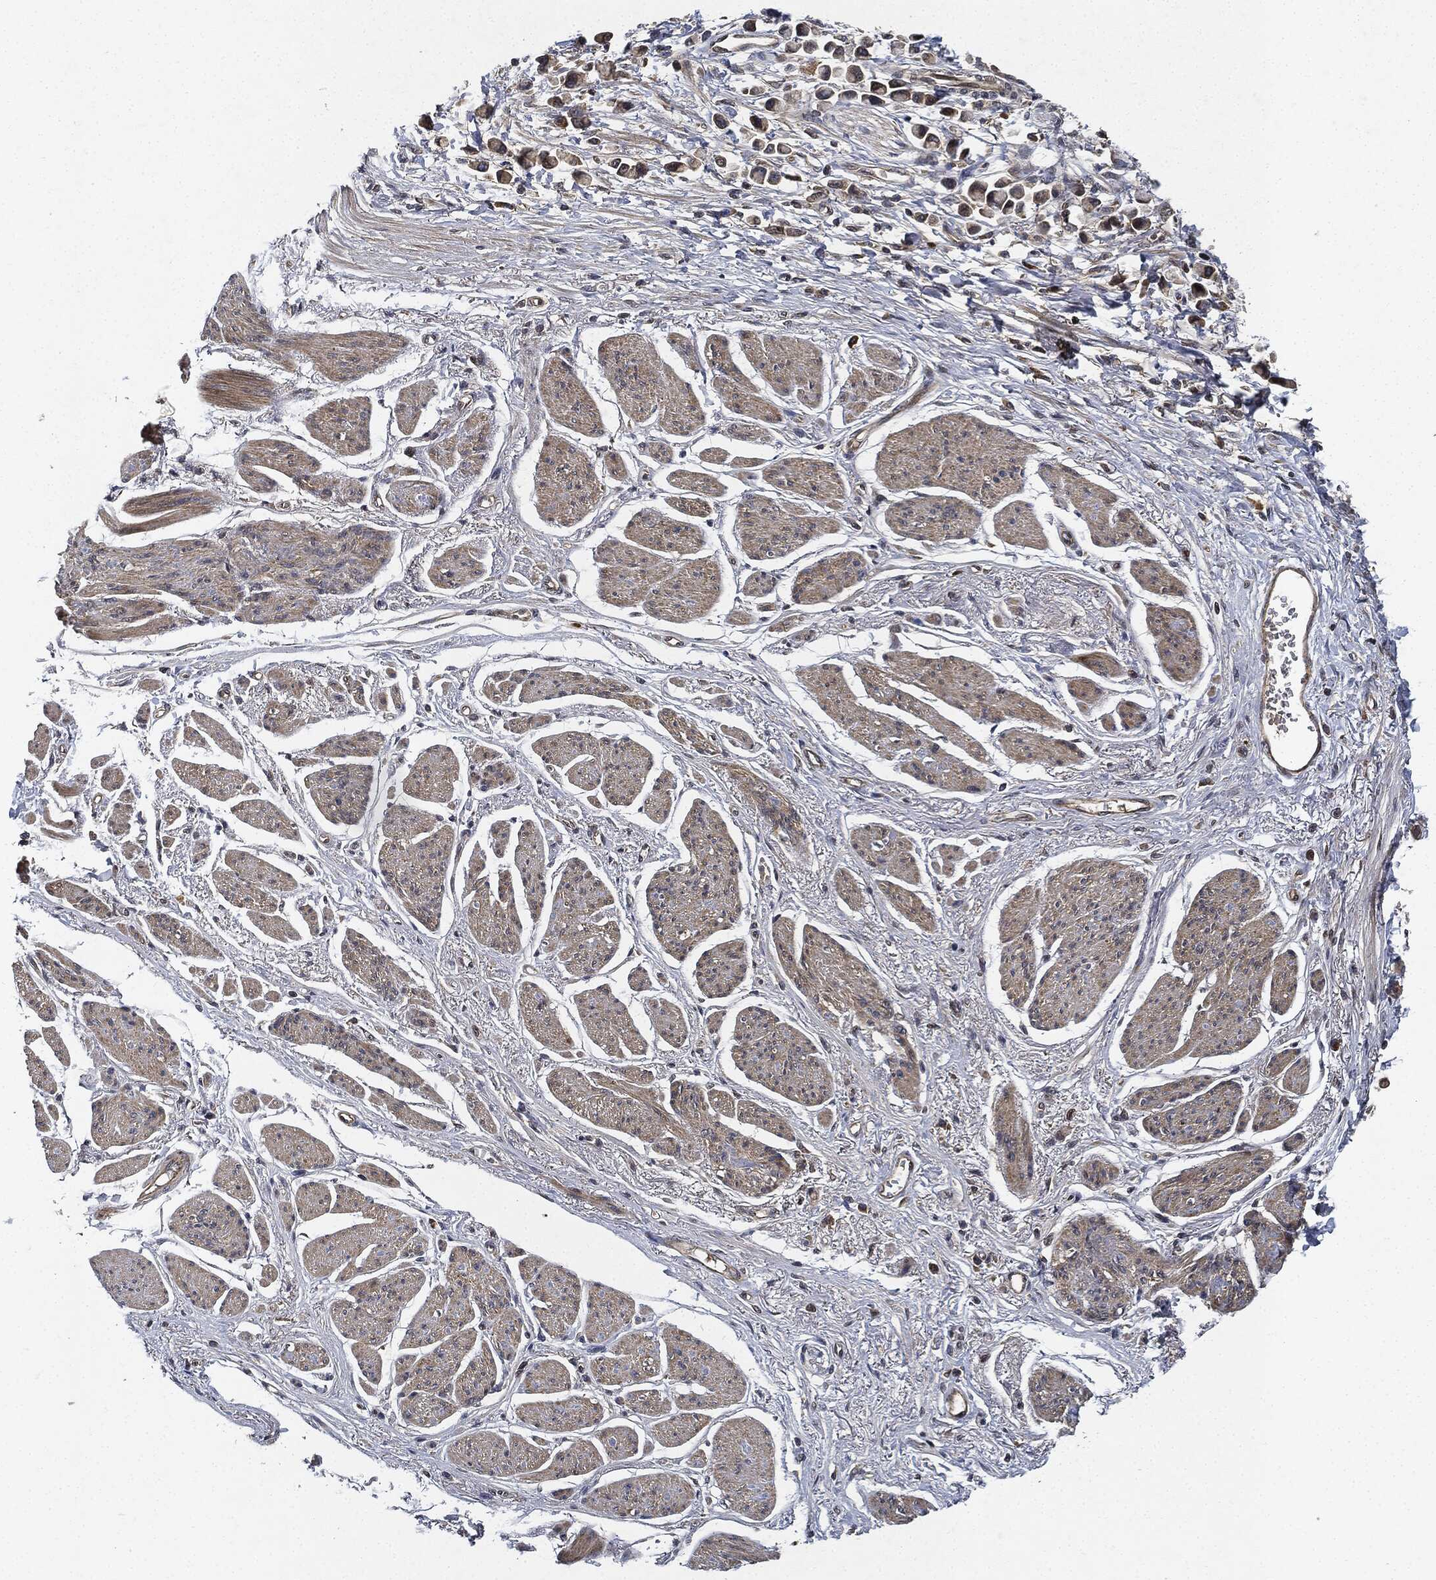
{"staining": {"intensity": "weak", "quantity": "25%-75%", "location": "cytoplasmic/membranous"}, "tissue": "stomach cancer", "cell_type": "Tumor cells", "image_type": "cancer", "snomed": [{"axis": "morphology", "description": "Adenocarcinoma, NOS"}, {"axis": "topography", "description": "Stomach"}], "caption": "Immunohistochemistry (IHC) (DAB) staining of human stomach cancer (adenocarcinoma) reveals weak cytoplasmic/membranous protein positivity in about 25%-75% of tumor cells. Nuclei are stained in blue.", "gene": "MLST8", "patient": {"sex": "female", "age": 81}}